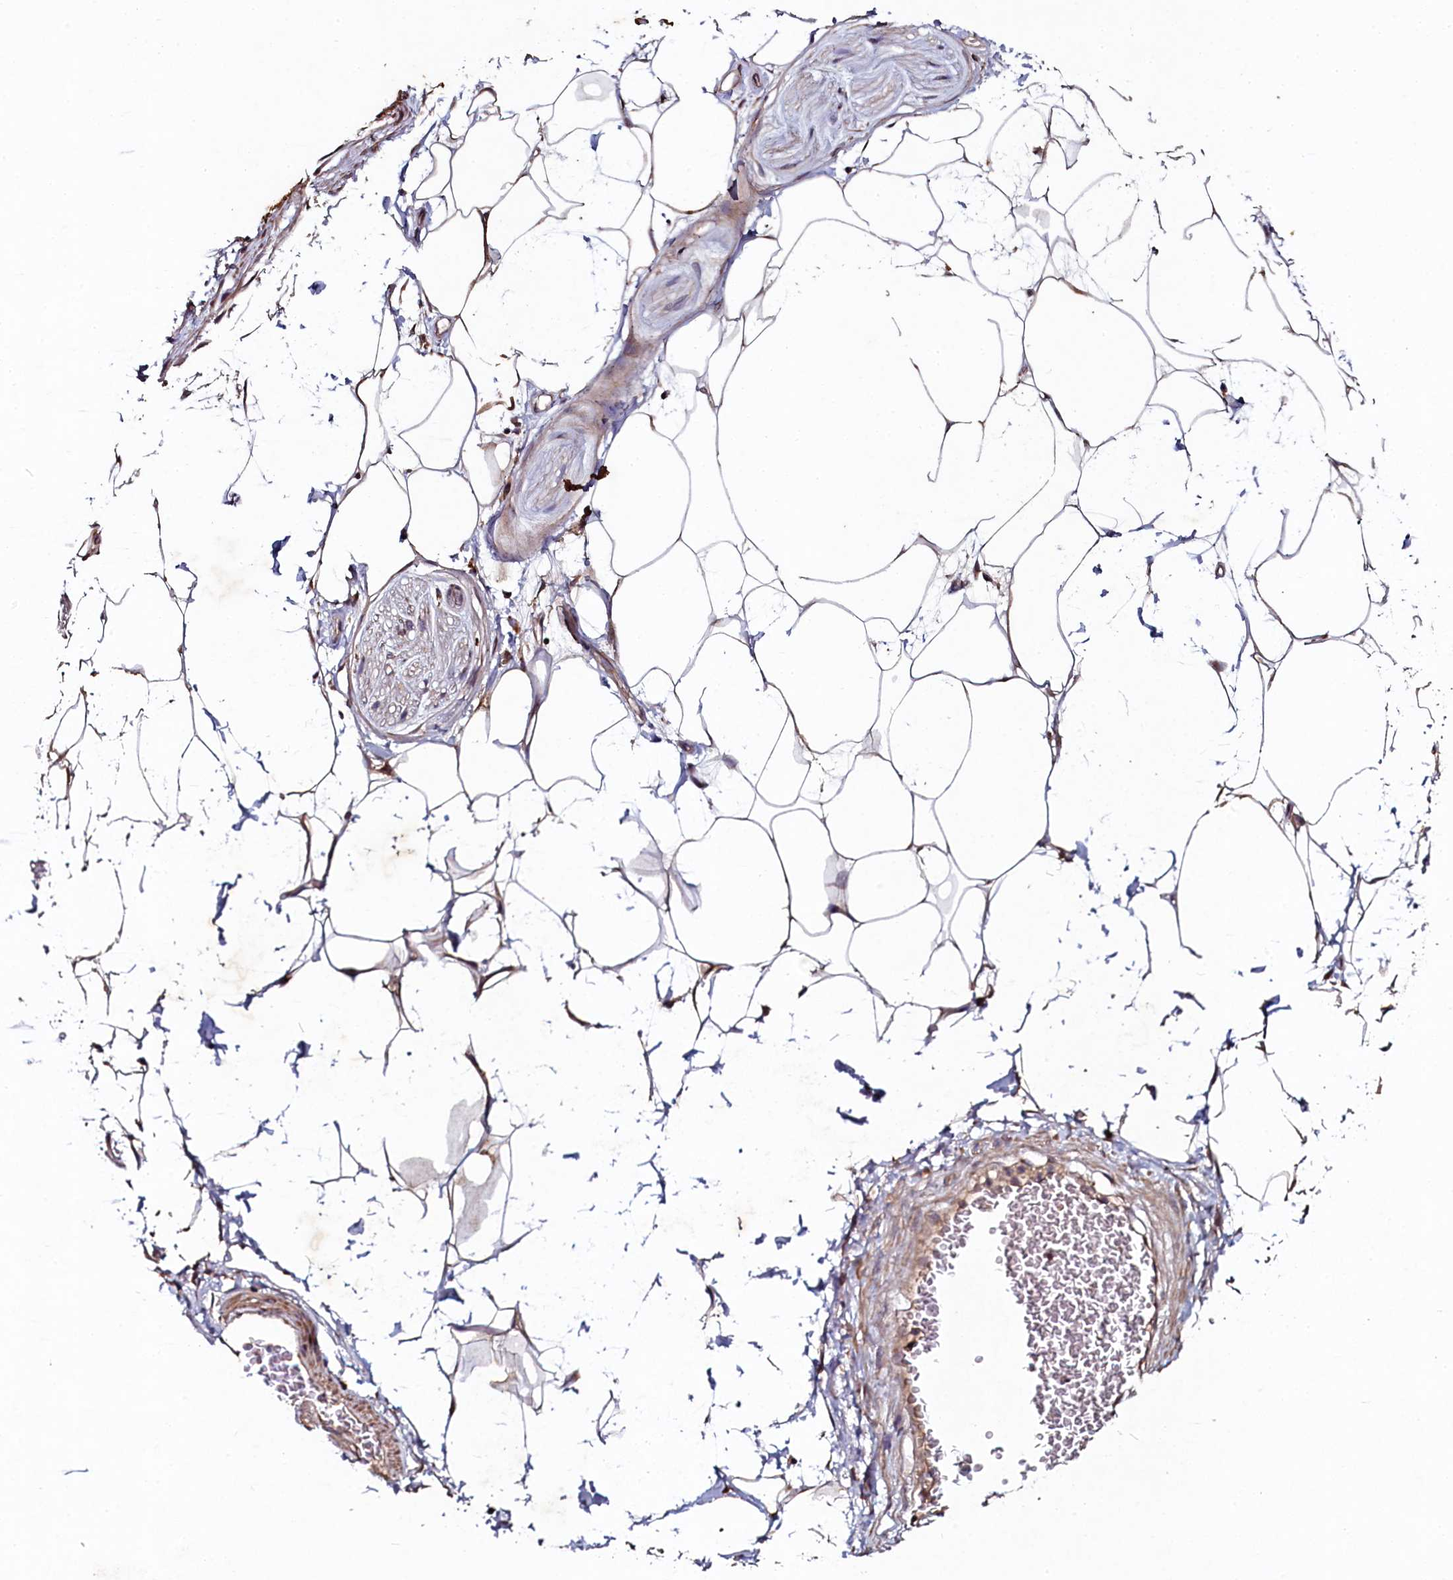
{"staining": {"intensity": "weak", "quantity": ">75%", "location": "cytoplasmic/membranous"}, "tissue": "adipose tissue", "cell_type": "Adipocytes", "image_type": "normal", "snomed": [{"axis": "morphology", "description": "Normal tissue, NOS"}, {"axis": "morphology", "description": "Adenocarcinoma, NOS"}, {"axis": "topography", "description": "Rectum"}, {"axis": "topography", "description": "Vagina"}, {"axis": "topography", "description": "Peripheral nerve tissue"}], "caption": "Immunohistochemistry (IHC) of unremarkable adipose tissue reveals low levels of weak cytoplasmic/membranous positivity in about >75% of adipocytes.", "gene": "SEC24C", "patient": {"sex": "female", "age": 71}}